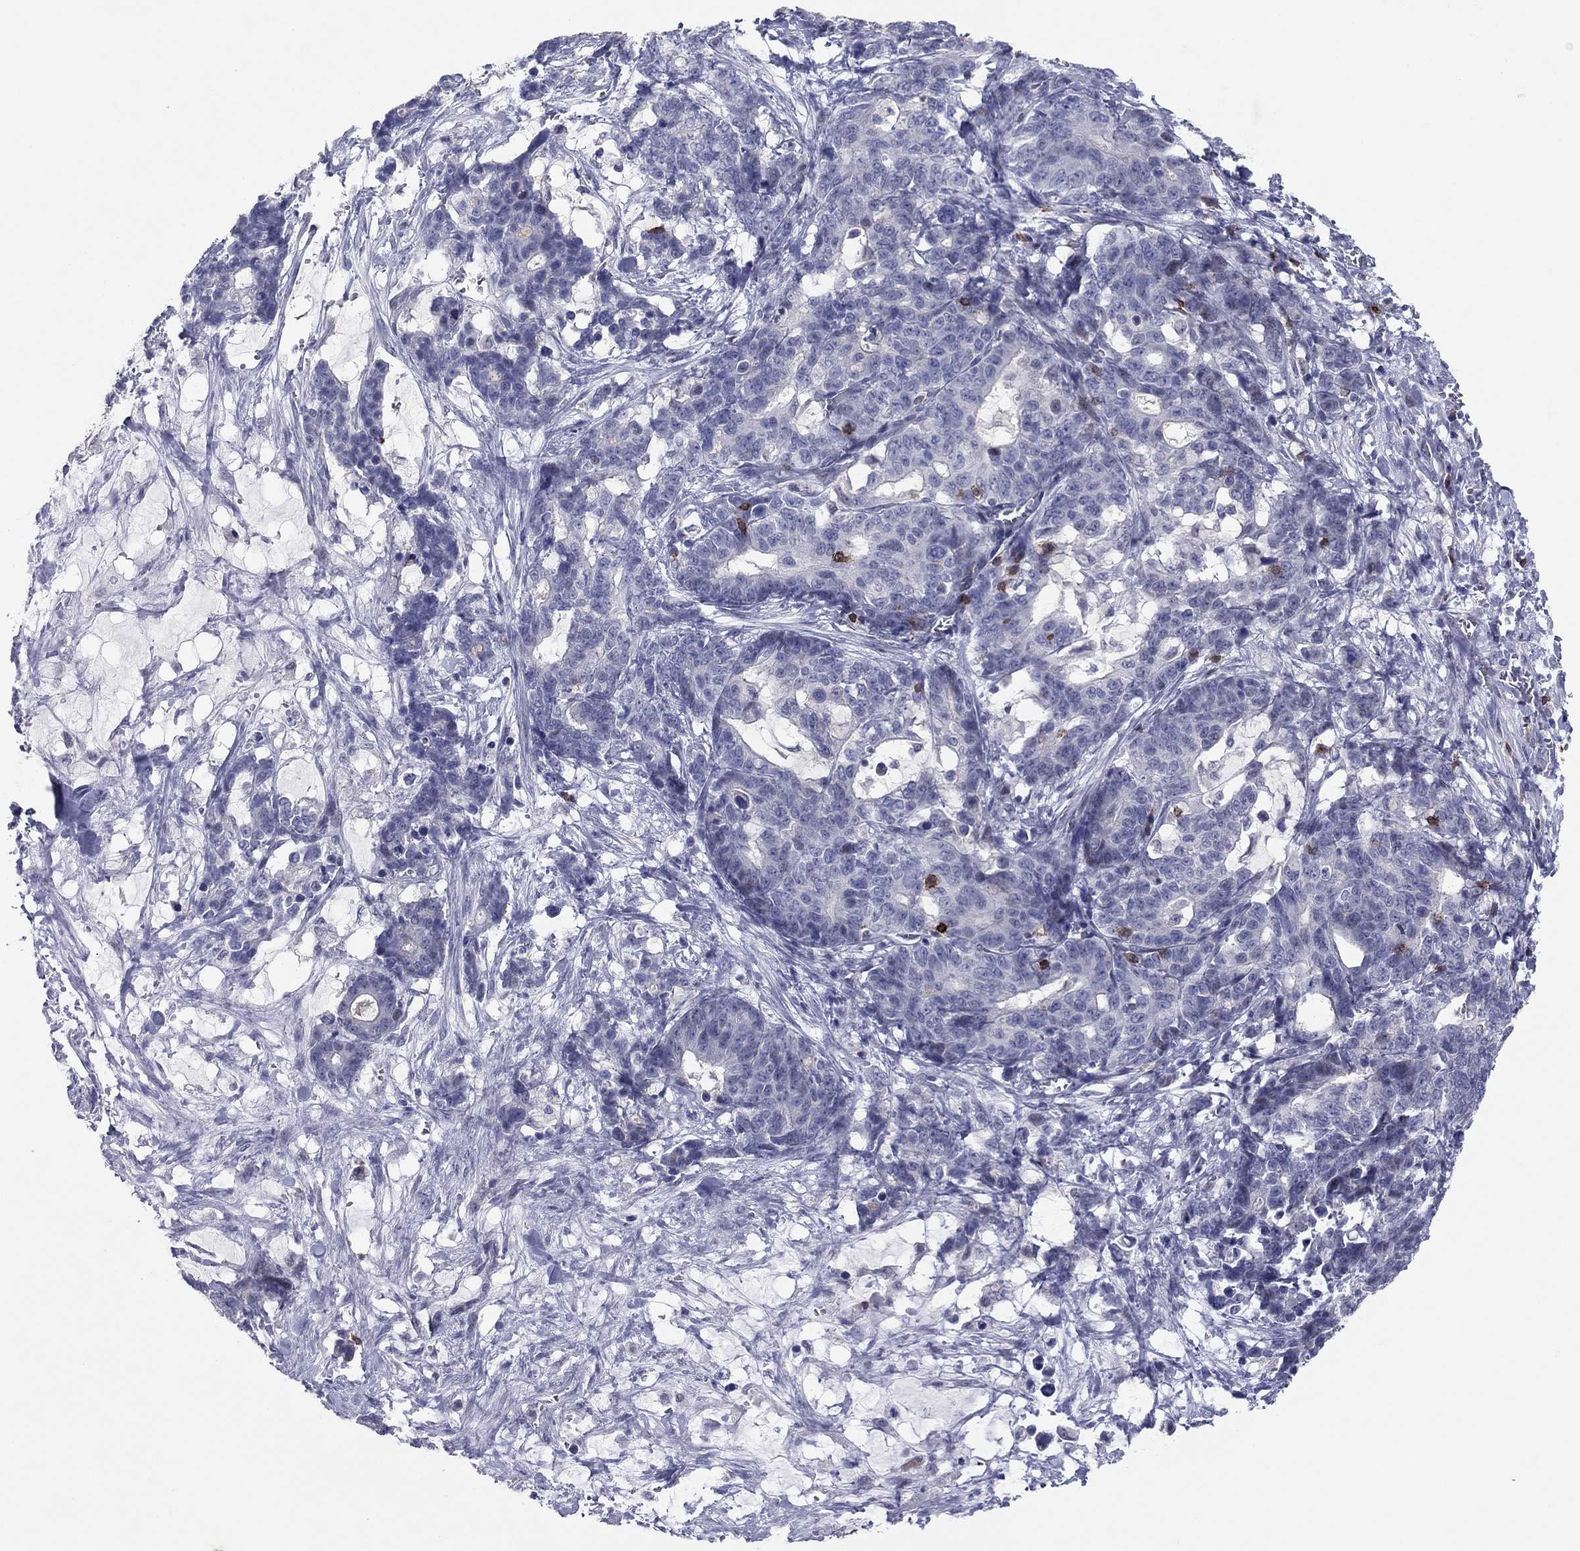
{"staining": {"intensity": "negative", "quantity": "none", "location": "none"}, "tissue": "stomach cancer", "cell_type": "Tumor cells", "image_type": "cancer", "snomed": [{"axis": "morphology", "description": "Normal tissue, NOS"}, {"axis": "morphology", "description": "Adenocarcinoma, NOS"}, {"axis": "topography", "description": "Stomach"}], "caption": "This is an IHC photomicrograph of human adenocarcinoma (stomach). There is no positivity in tumor cells.", "gene": "ITGAE", "patient": {"sex": "female", "age": 64}}